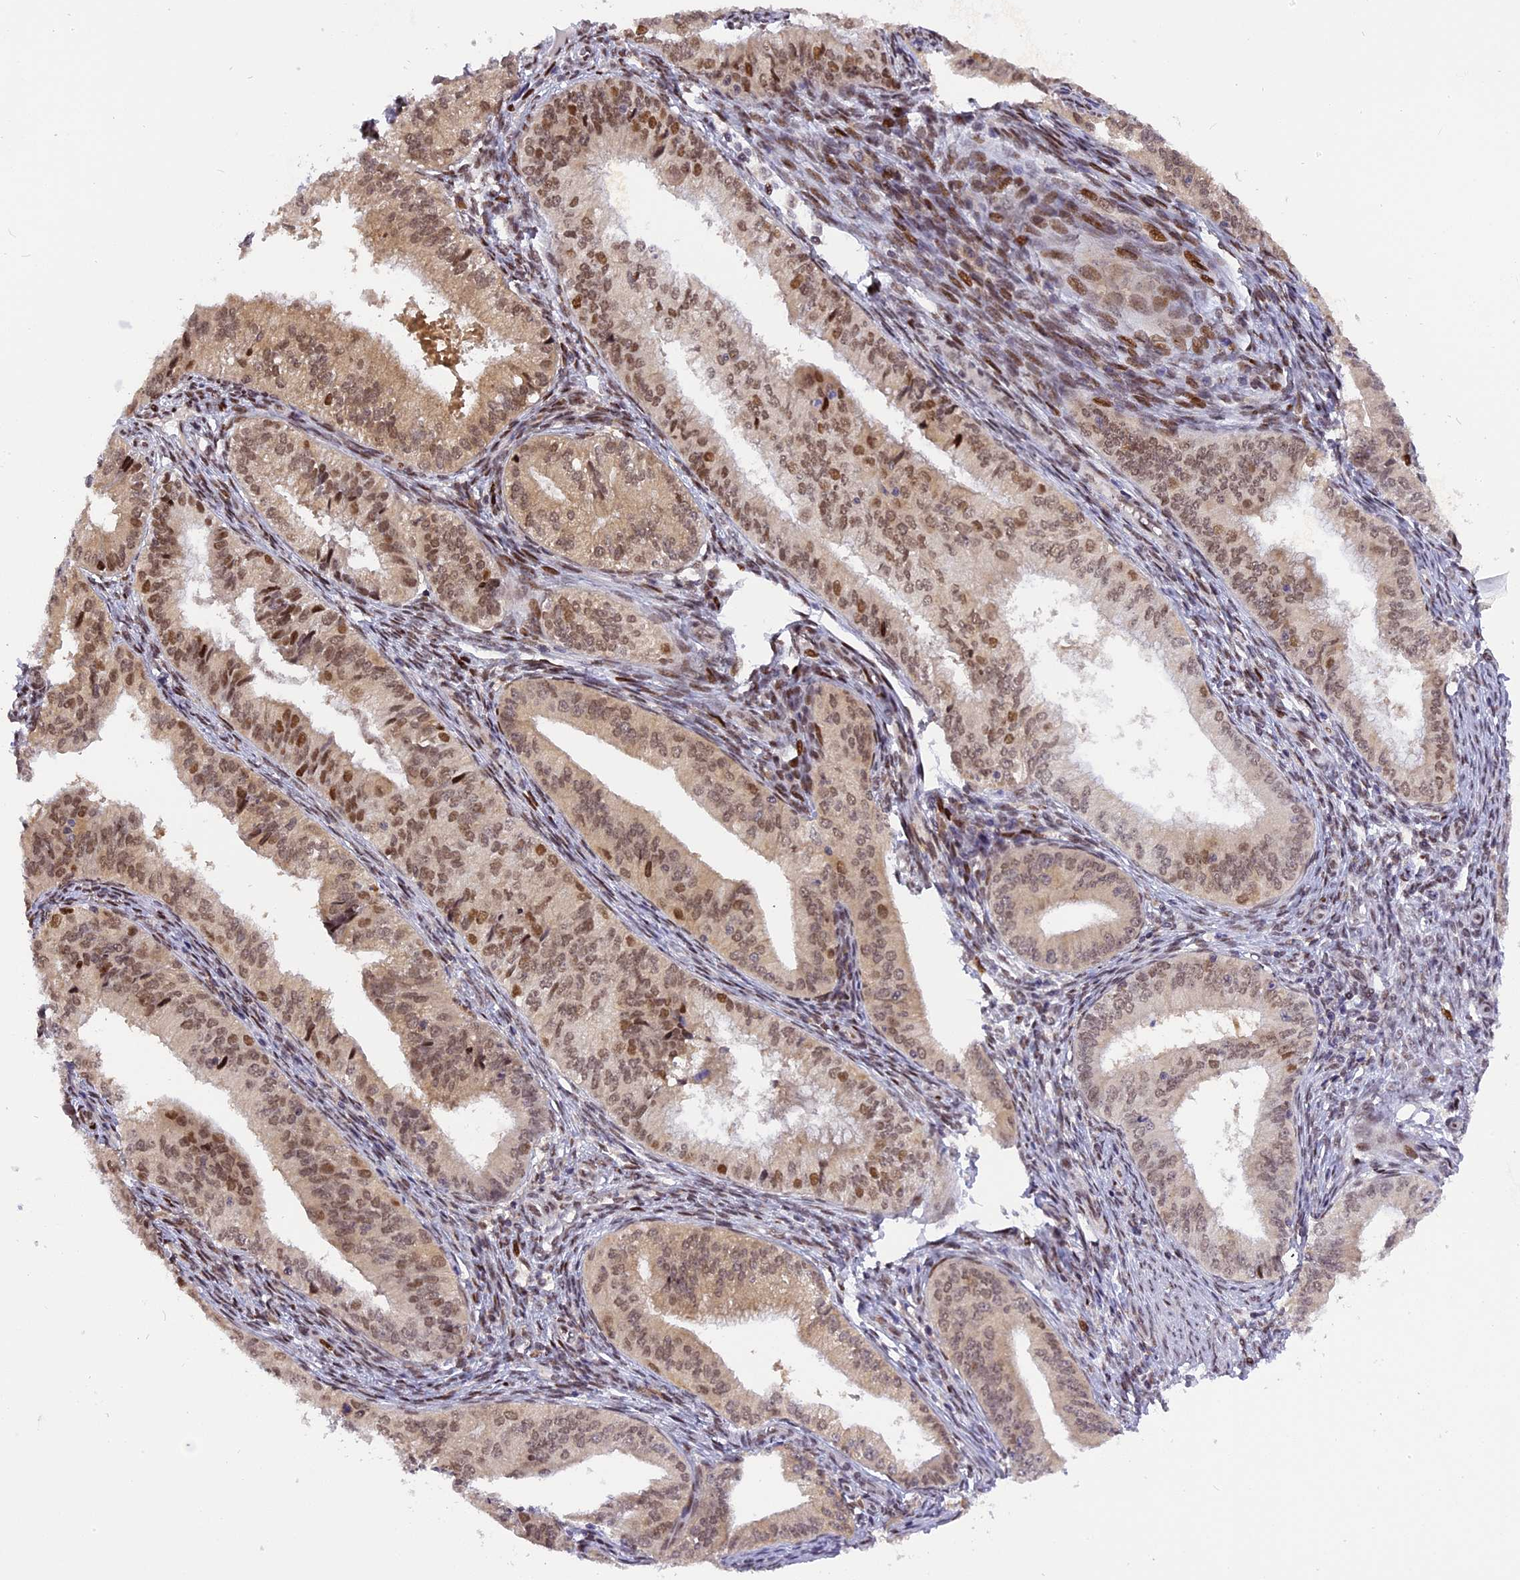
{"staining": {"intensity": "moderate", "quantity": ">75%", "location": "nuclear"}, "tissue": "endometrial cancer", "cell_type": "Tumor cells", "image_type": "cancer", "snomed": [{"axis": "morphology", "description": "Adenocarcinoma, NOS"}, {"axis": "topography", "description": "Endometrium"}], "caption": "High-magnification brightfield microscopy of adenocarcinoma (endometrial) stained with DAB (3,3'-diaminobenzidine) (brown) and counterstained with hematoxylin (blue). tumor cells exhibit moderate nuclear expression is identified in approximately>75% of cells.", "gene": "RABGGTA", "patient": {"sex": "female", "age": 50}}